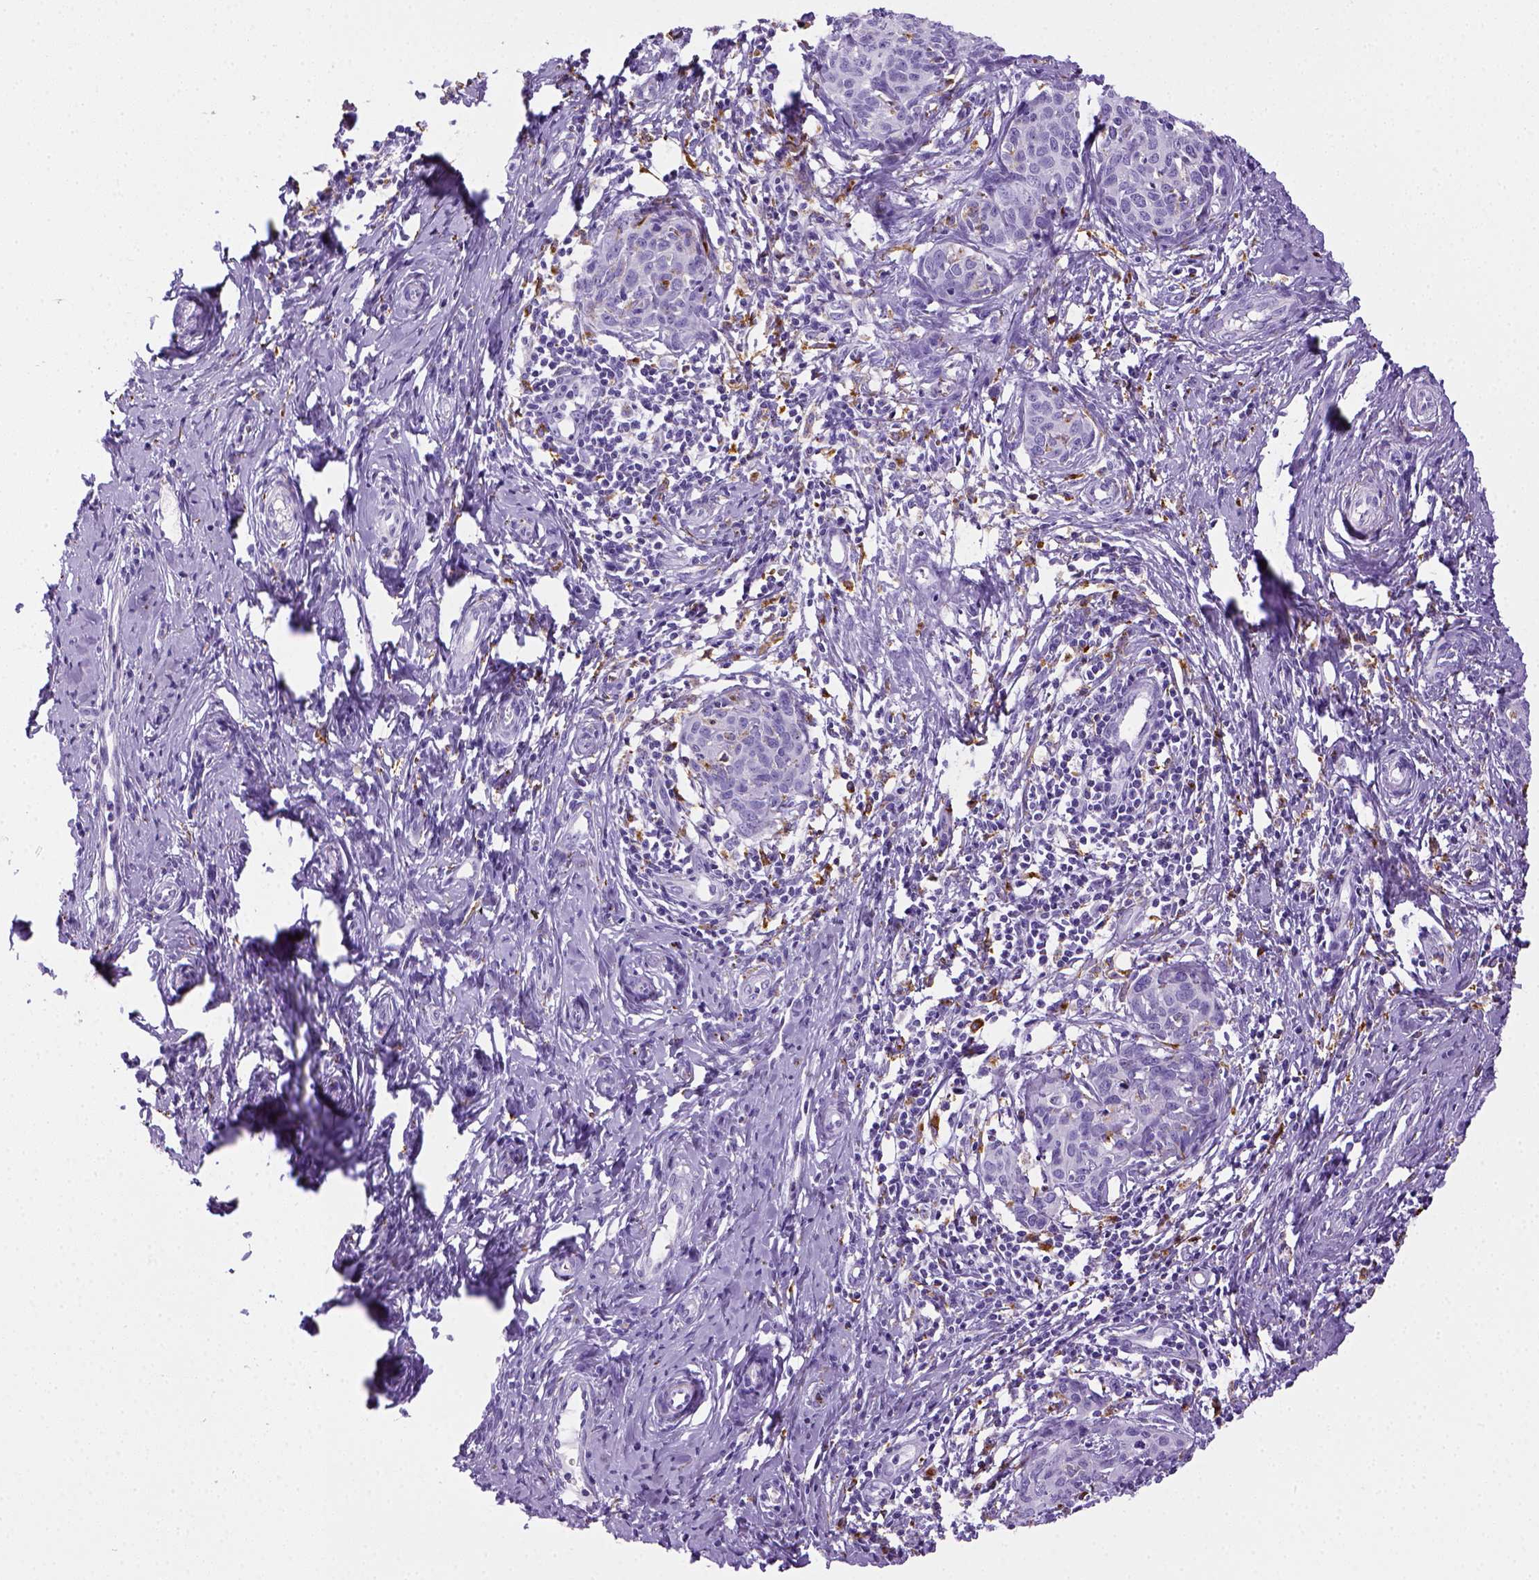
{"staining": {"intensity": "negative", "quantity": "none", "location": "none"}, "tissue": "cervical cancer", "cell_type": "Tumor cells", "image_type": "cancer", "snomed": [{"axis": "morphology", "description": "Squamous cell carcinoma, NOS"}, {"axis": "topography", "description": "Cervix"}], "caption": "This is an immunohistochemistry histopathology image of human squamous cell carcinoma (cervical). There is no staining in tumor cells.", "gene": "CD68", "patient": {"sex": "female", "age": 62}}